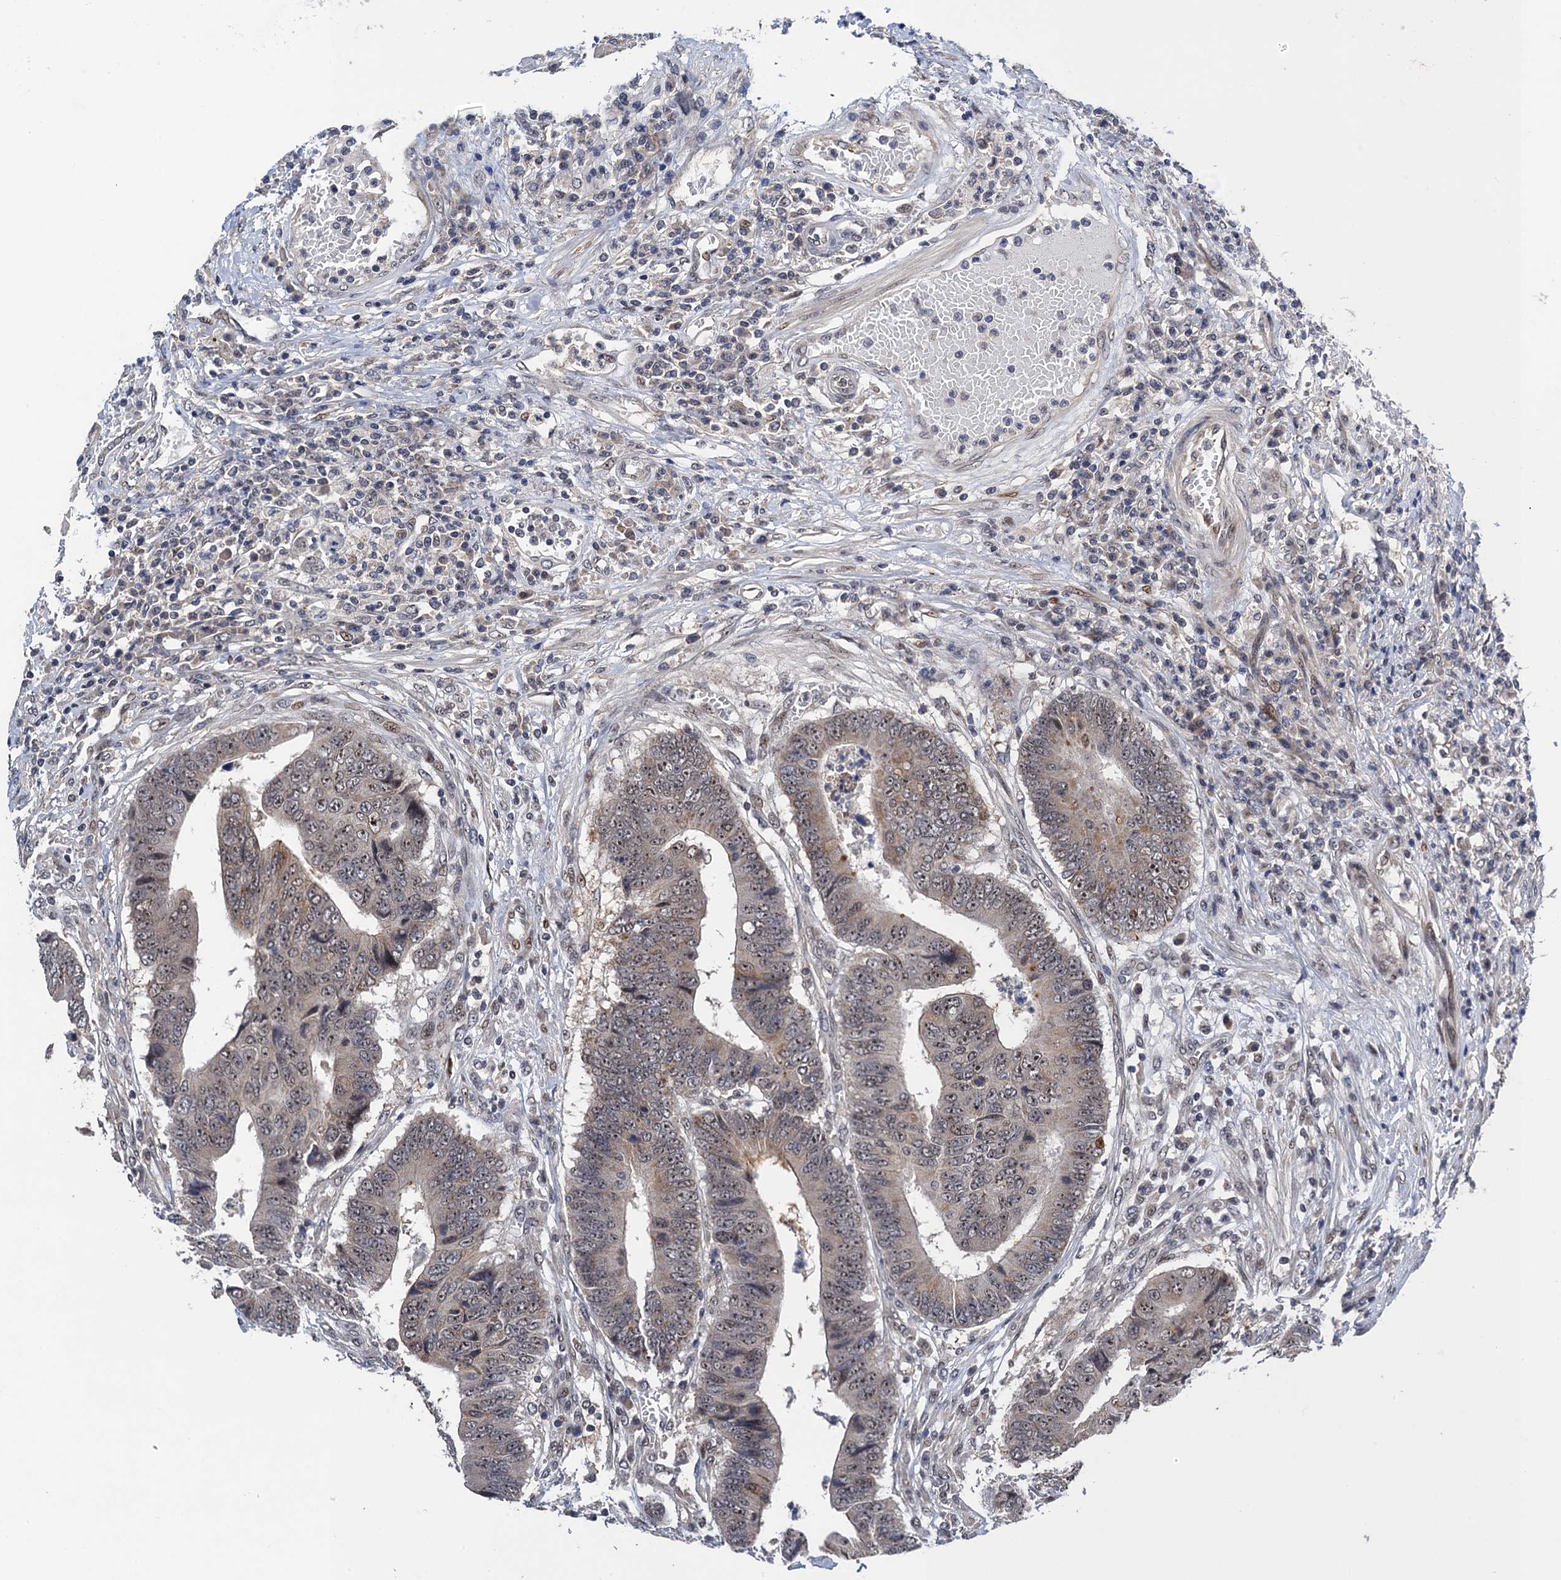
{"staining": {"intensity": "moderate", "quantity": ">75%", "location": "nuclear"}, "tissue": "colorectal cancer", "cell_type": "Tumor cells", "image_type": "cancer", "snomed": [{"axis": "morphology", "description": "Adenocarcinoma, NOS"}, {"axis": "topography", "description": "Rectum"}], "caption": "Moderate nuclear positivity for a protein is seen in about >75% of tumor cells of colorectal adenocarcinoma using immunohistochemistry.", "gene": "ZAR1L", "patient": {"sex": "male", "age": 84}}